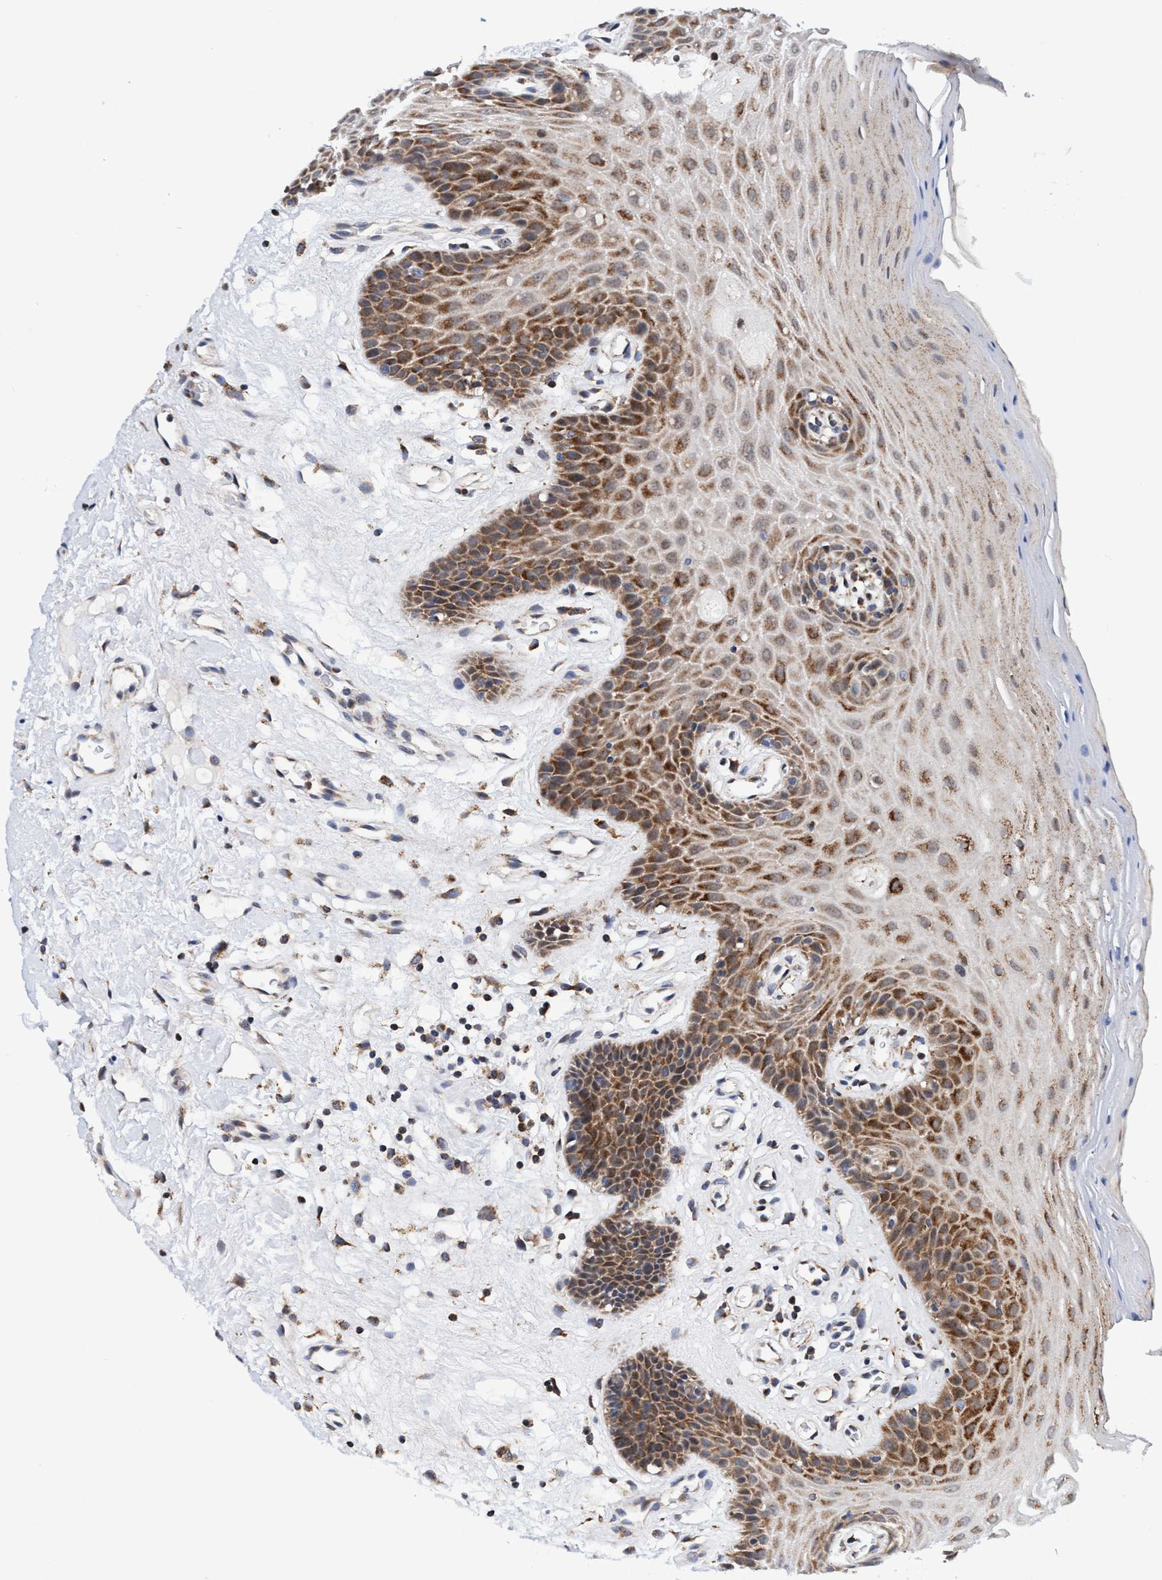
{"staining": {"intensity": "moderate", "quantity": ">75%", "location": "cytoplasmic/membranous"}, "tissue": "oral mucosa", "cell_type": "Squamous epithelial cells", "image_type": "normal", "snomed": [{"axis": "morphology", "description": "Normal tissue, NOS"}, {"axis": "morphology", "description": "Squamous cell carcinoma, NOS"}, {"axis": "topography", "description": "Oral tissue"}, {"axis": "topography", "description": "Head-Neck"}], "caption": "Normal oral mucosa was stained to show a protein in brown. There is medium levels of moderate cytoplasmic/membranous positivity in approximately >75% of squamous epithelial cells. (IHC, brightfield microscopy, high magnification).", "gene": "AGAP2", "patient": {"sex": "male", "age": 71}}